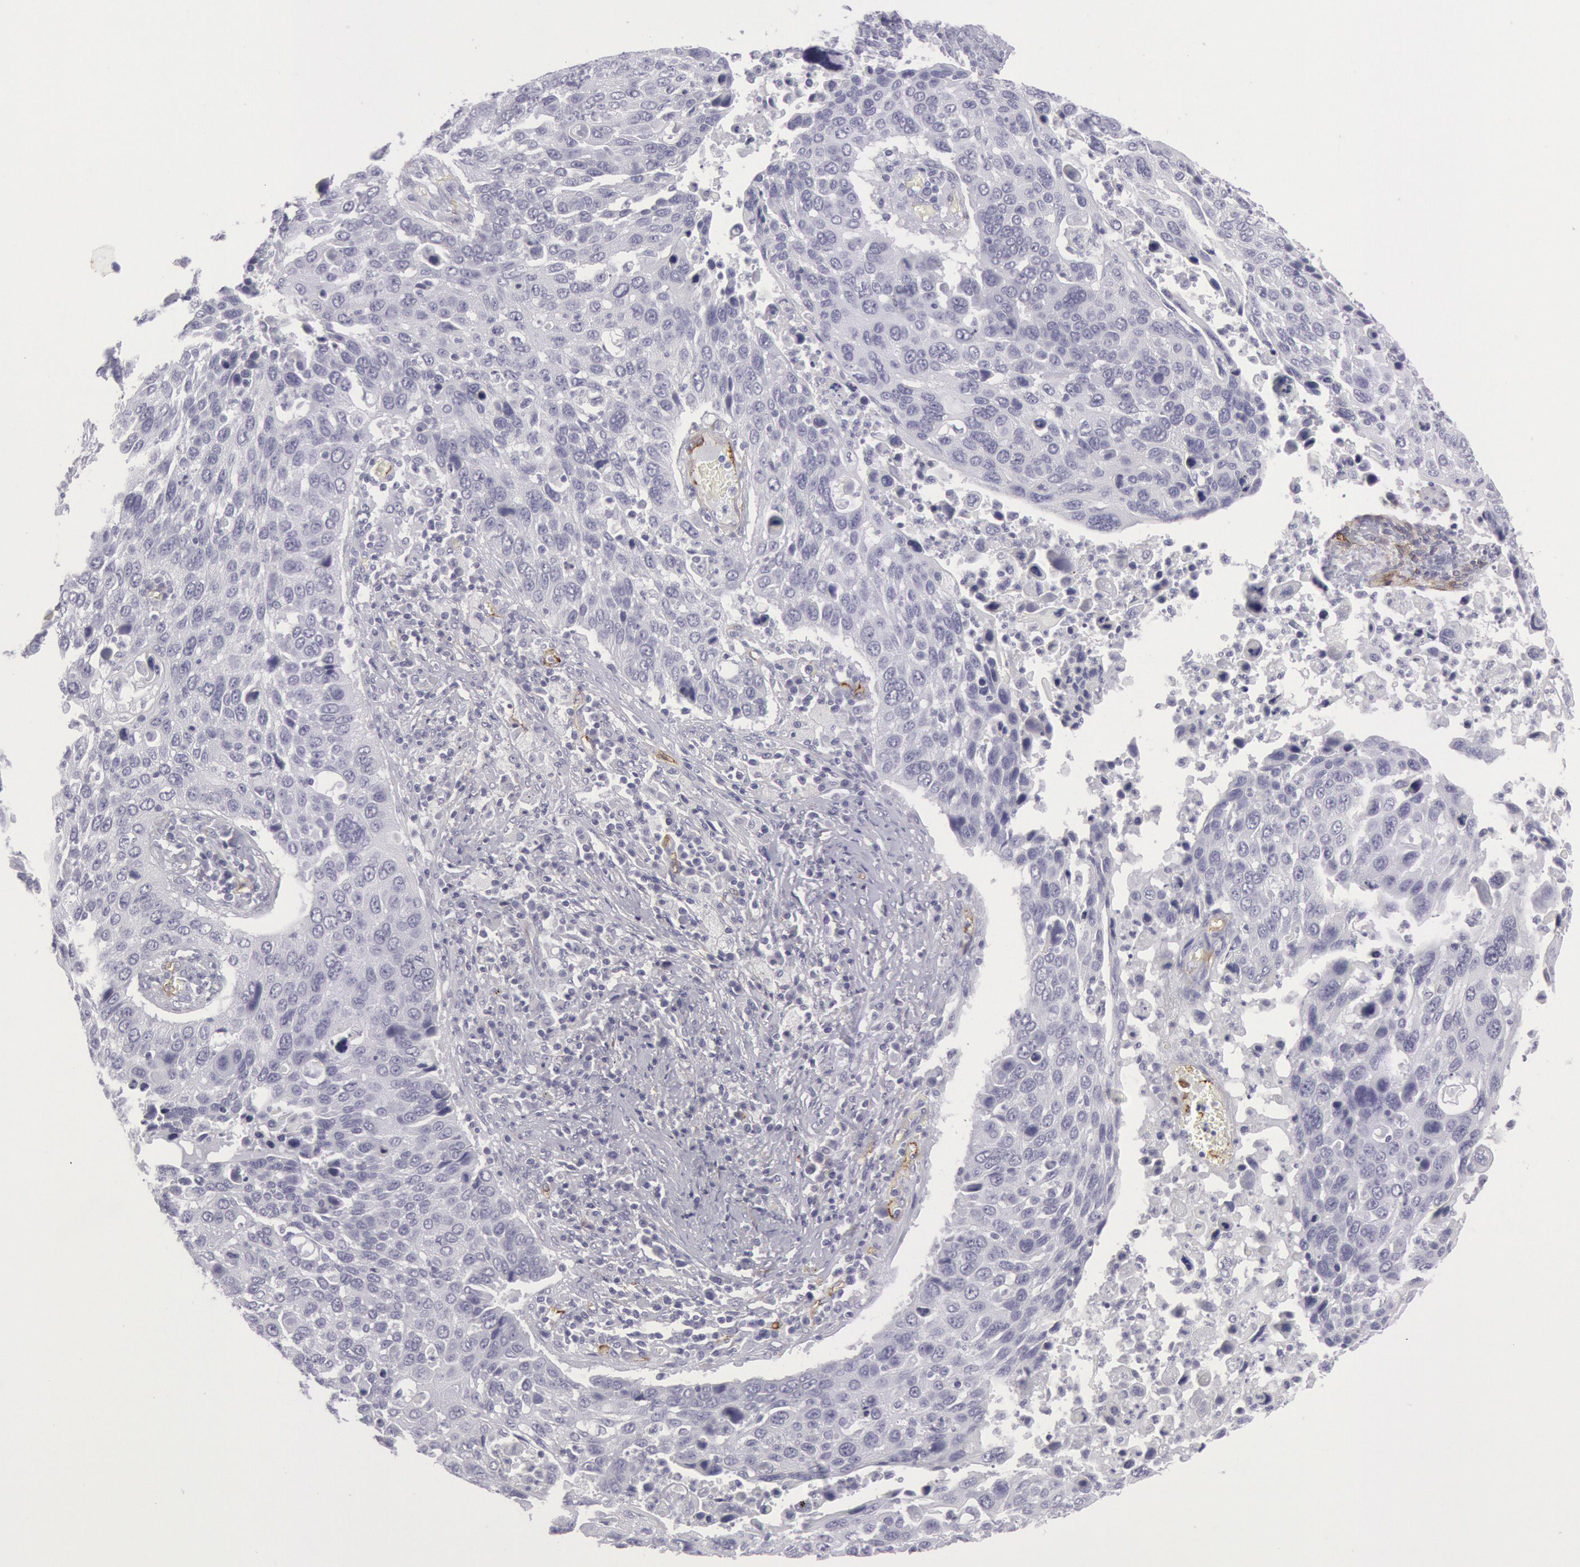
{"staining": {"intensity": "negative", "quantity": "none", "location": "none"}, "tissue": "lung cancer", "cell_type": "Tumor cells", "image_type": "cancer", "snomed": [{"axis": "morphology", "description": "Squamous cell carcinoma, NOS"}, {"axis": "topography", "description": "Lung"}], "caption": "This micrograph is of lung cancer (squamous cell carcinoma) stained with immunohistochemistry (IHC) to label a protein in brown with the nuclei are counter-stained blue. There is no expression in tumor cells. The staining is performed using DAB brown chromogen with nuclei counter-stained in using hematoxylin.", "gene": "CDH13", "patient": {"sex": "male", "age": 68}}